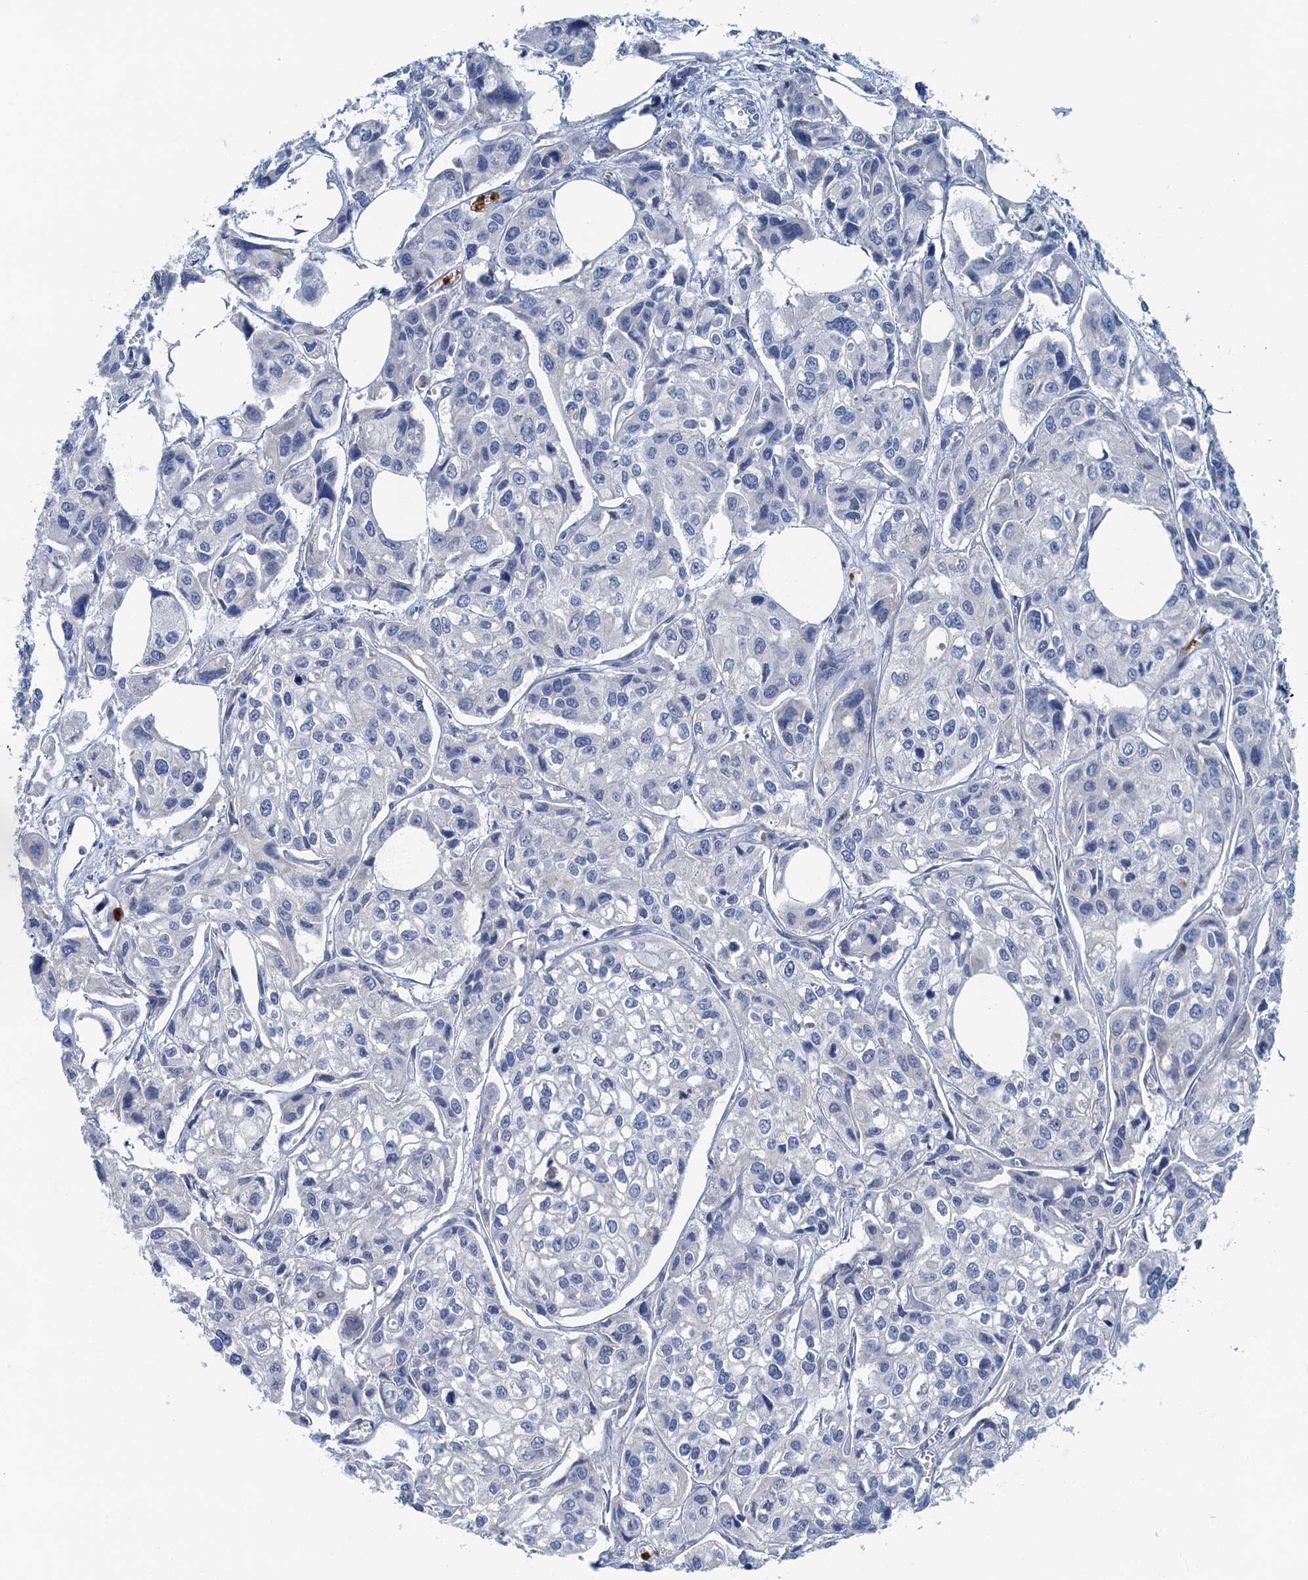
{"staining": {"intensity": "negative", "quantity": "none", "location": "none"}, "tissue": "urothelial cancer", "cell_type": "Tumor cells", "image_type": "cancer", "snomed": [{"axis": "morphology", "description": "Urothelial carcinoma, High grade"}, {"axis": "topography", "description": "Urinary bladder"}], "caption": "This is an IHC histopathology image of human urothelial carcinoma (high-grade). There is no expression in tumor cells.", "gene": "ANKDD1A", "patient": {"sex": "male", "age": 67}}